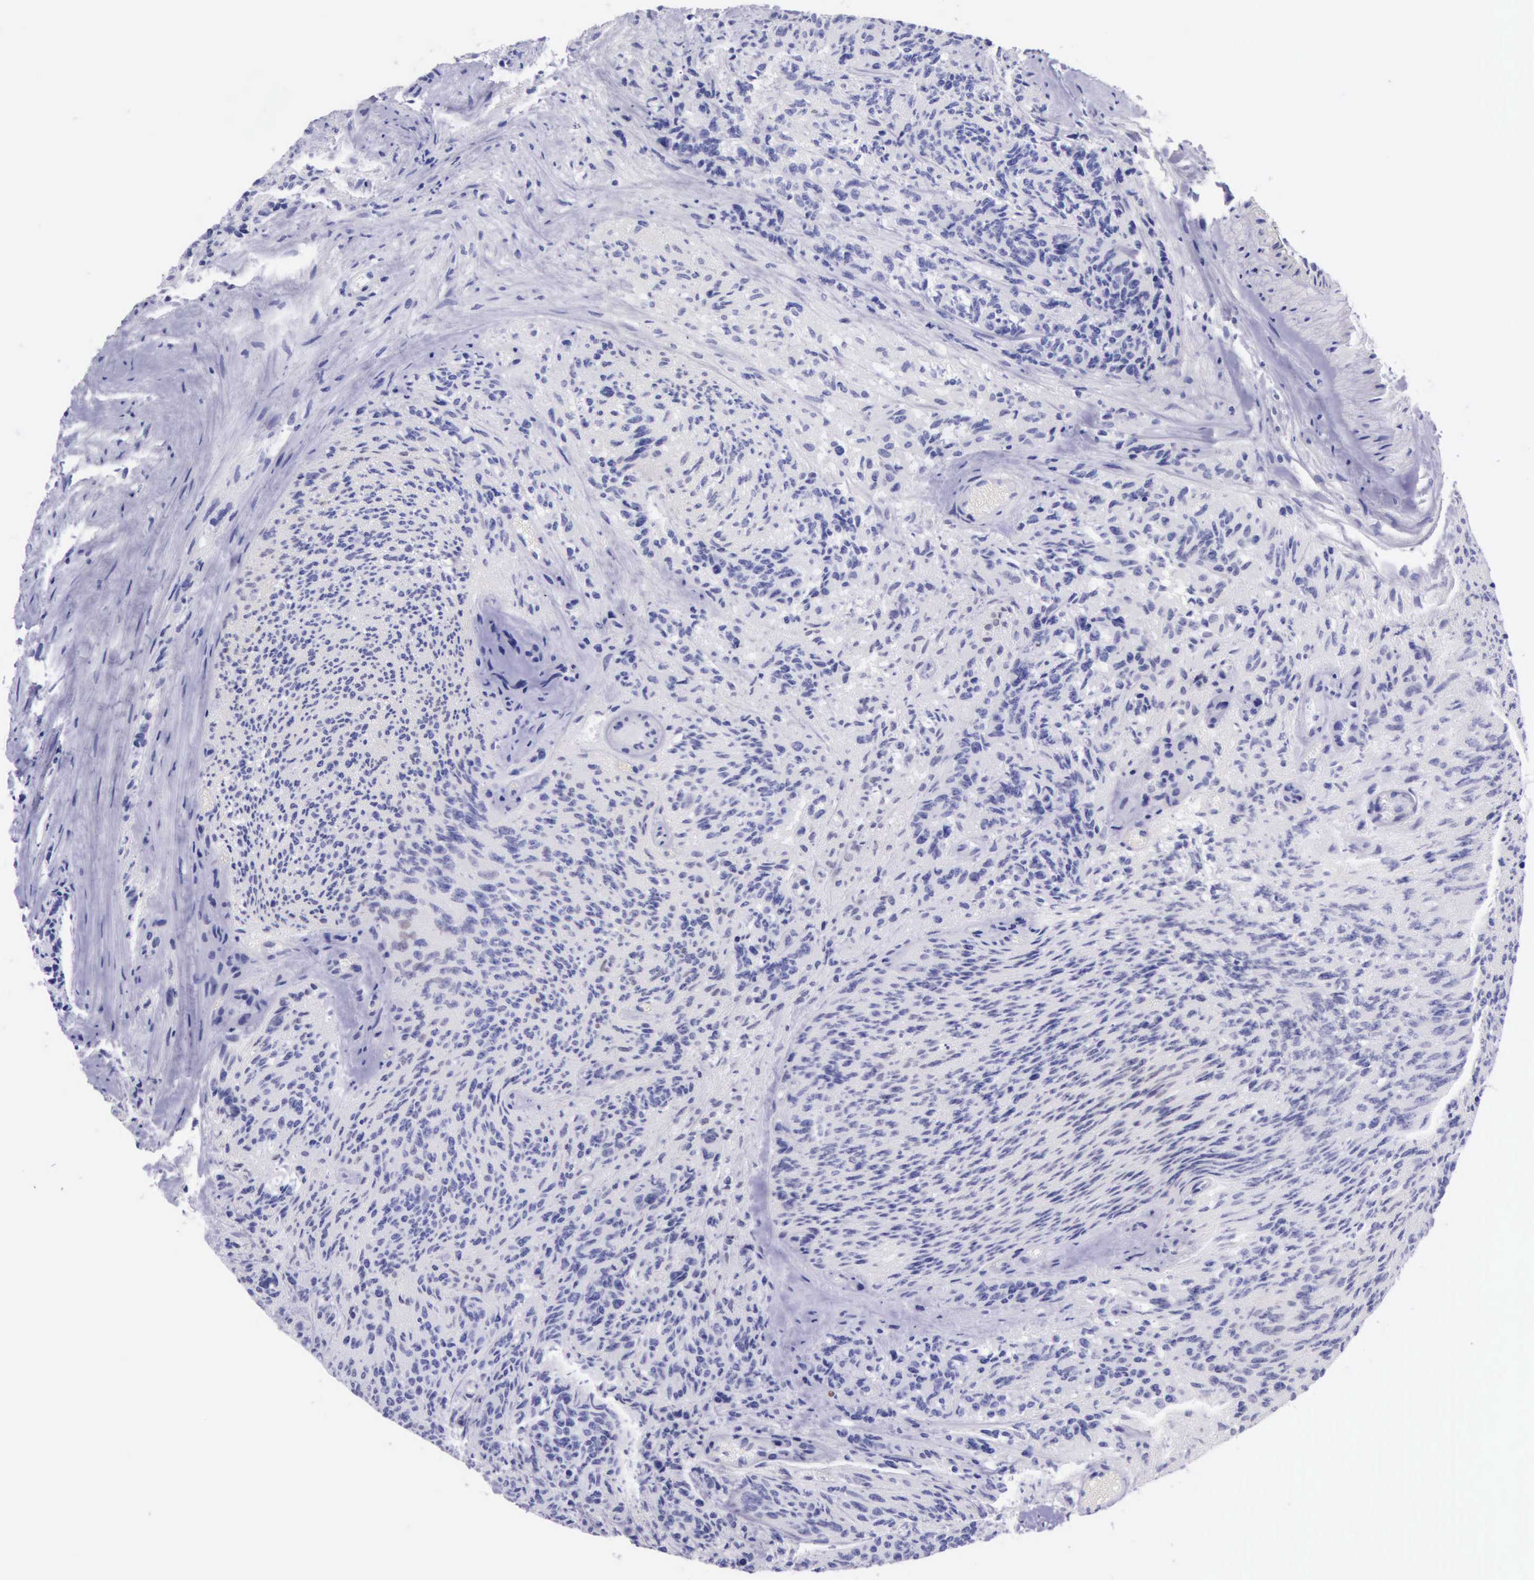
{"staining": {"intensity": "negative", "quantity": "none", "location": "none"}, "tissue": "glioma", "cell_type": "Tumor cells", "image_type": "cancer", "snomed": [{"axis": "morphology", "description": "Glioma, malignant, High grade"}, {"axis": "topography", "description": "Brain"}], "caption": "A high-resolution photomicrograph shows immunohistochemistry (IHC) staining of malignant glioma (high-grade), which reveals no significant positivity in tumor cells.", "gene": "LRFN5", "patient": {"sex": "male", "age": 36}}